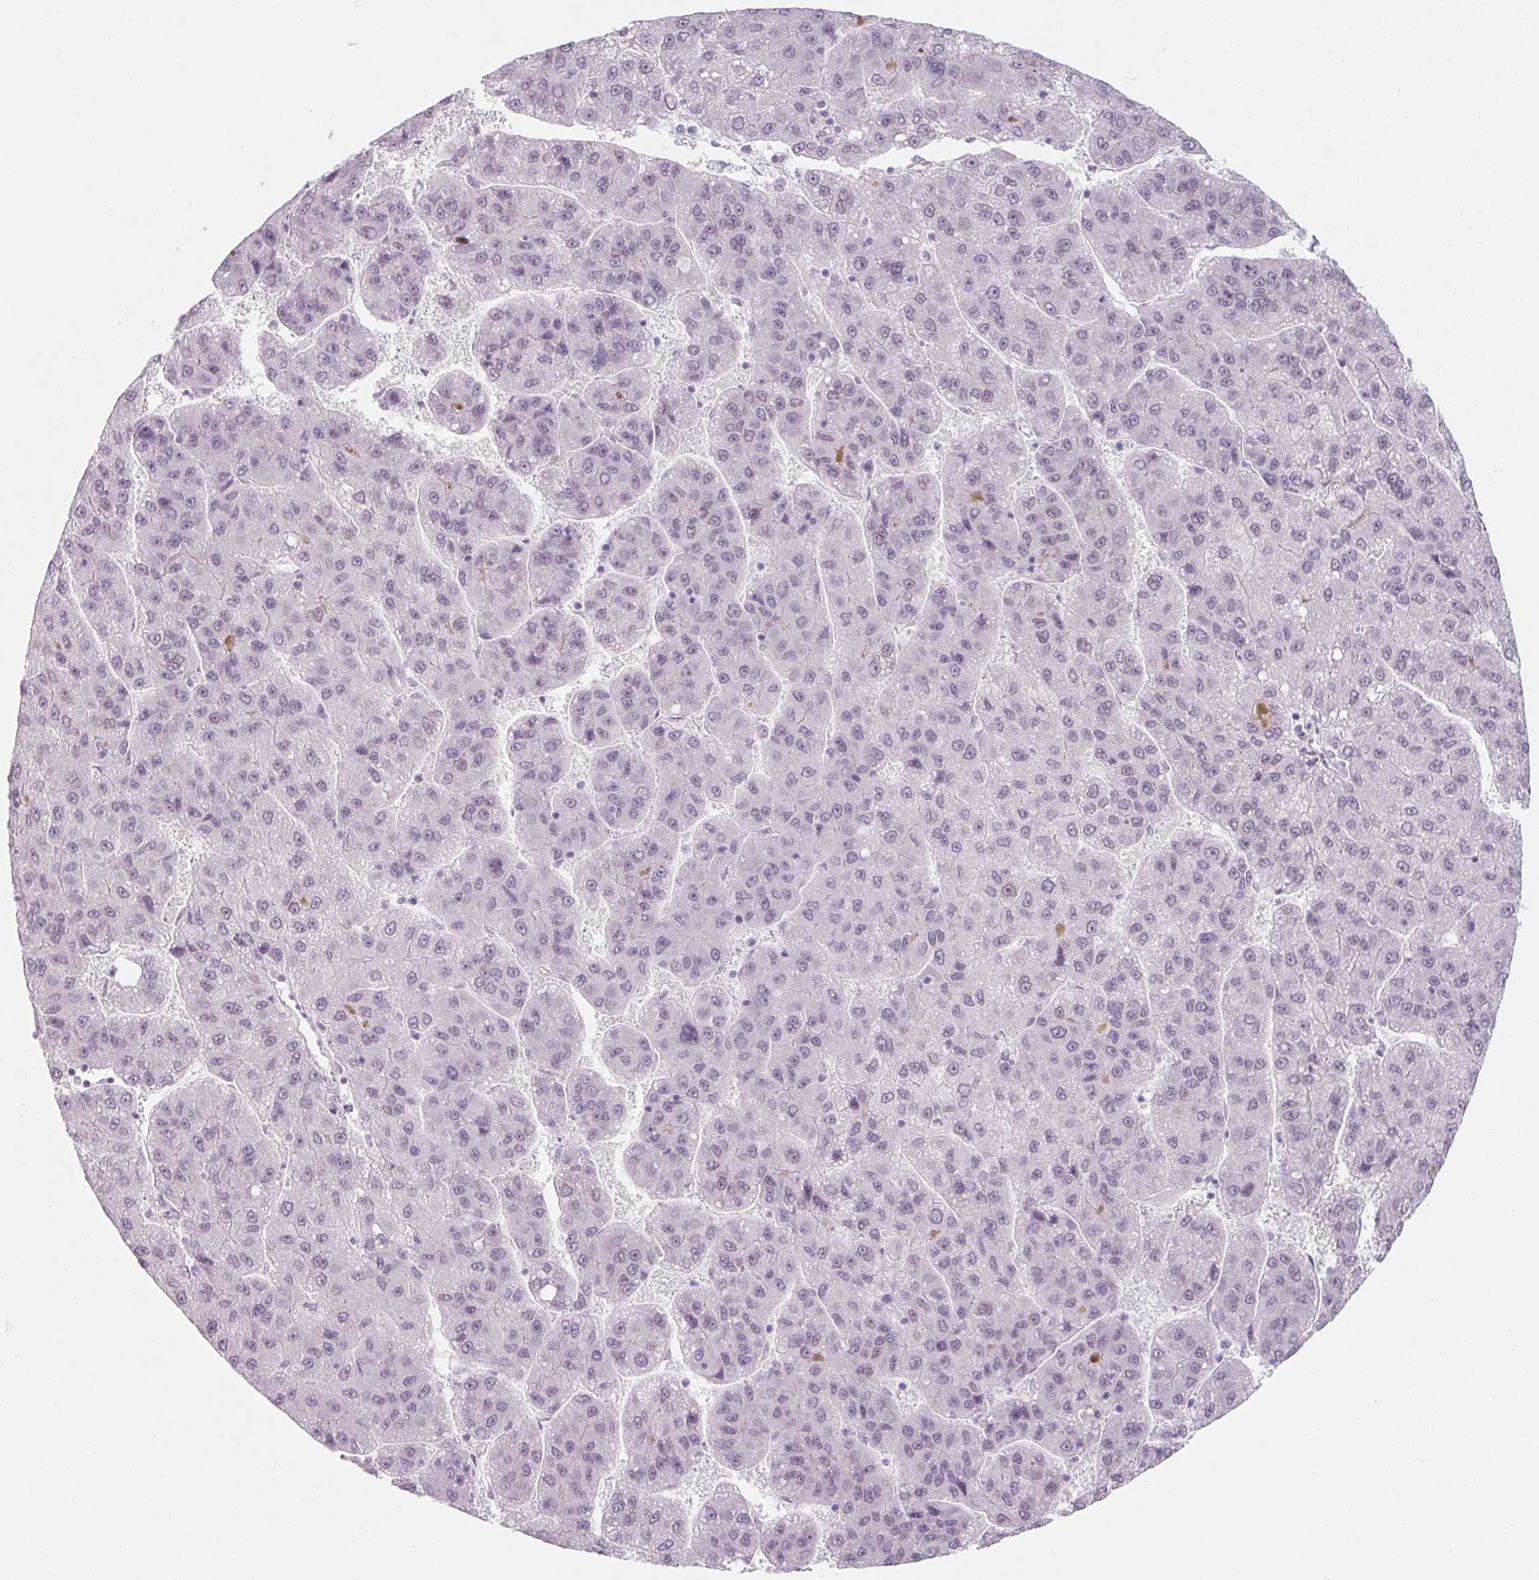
{"staining": {"intensity": "negative", "quantity": "none", "location": "none"}, "tissue": "liver cancer", "cell_type": "Tumor cells", "image_type": "cancer", "snomed": [{"axis": "morphology", "description": "Carcinoma, Hepatocellular, NOS"}, {"axis": "topography", "description": "Liver"}], "caption": "The image shows no staining of tumor cells in liver hepatocellular carcinoma.", "gene": "KCNQ2", "patient": {"sex": "female", "age": 82}}